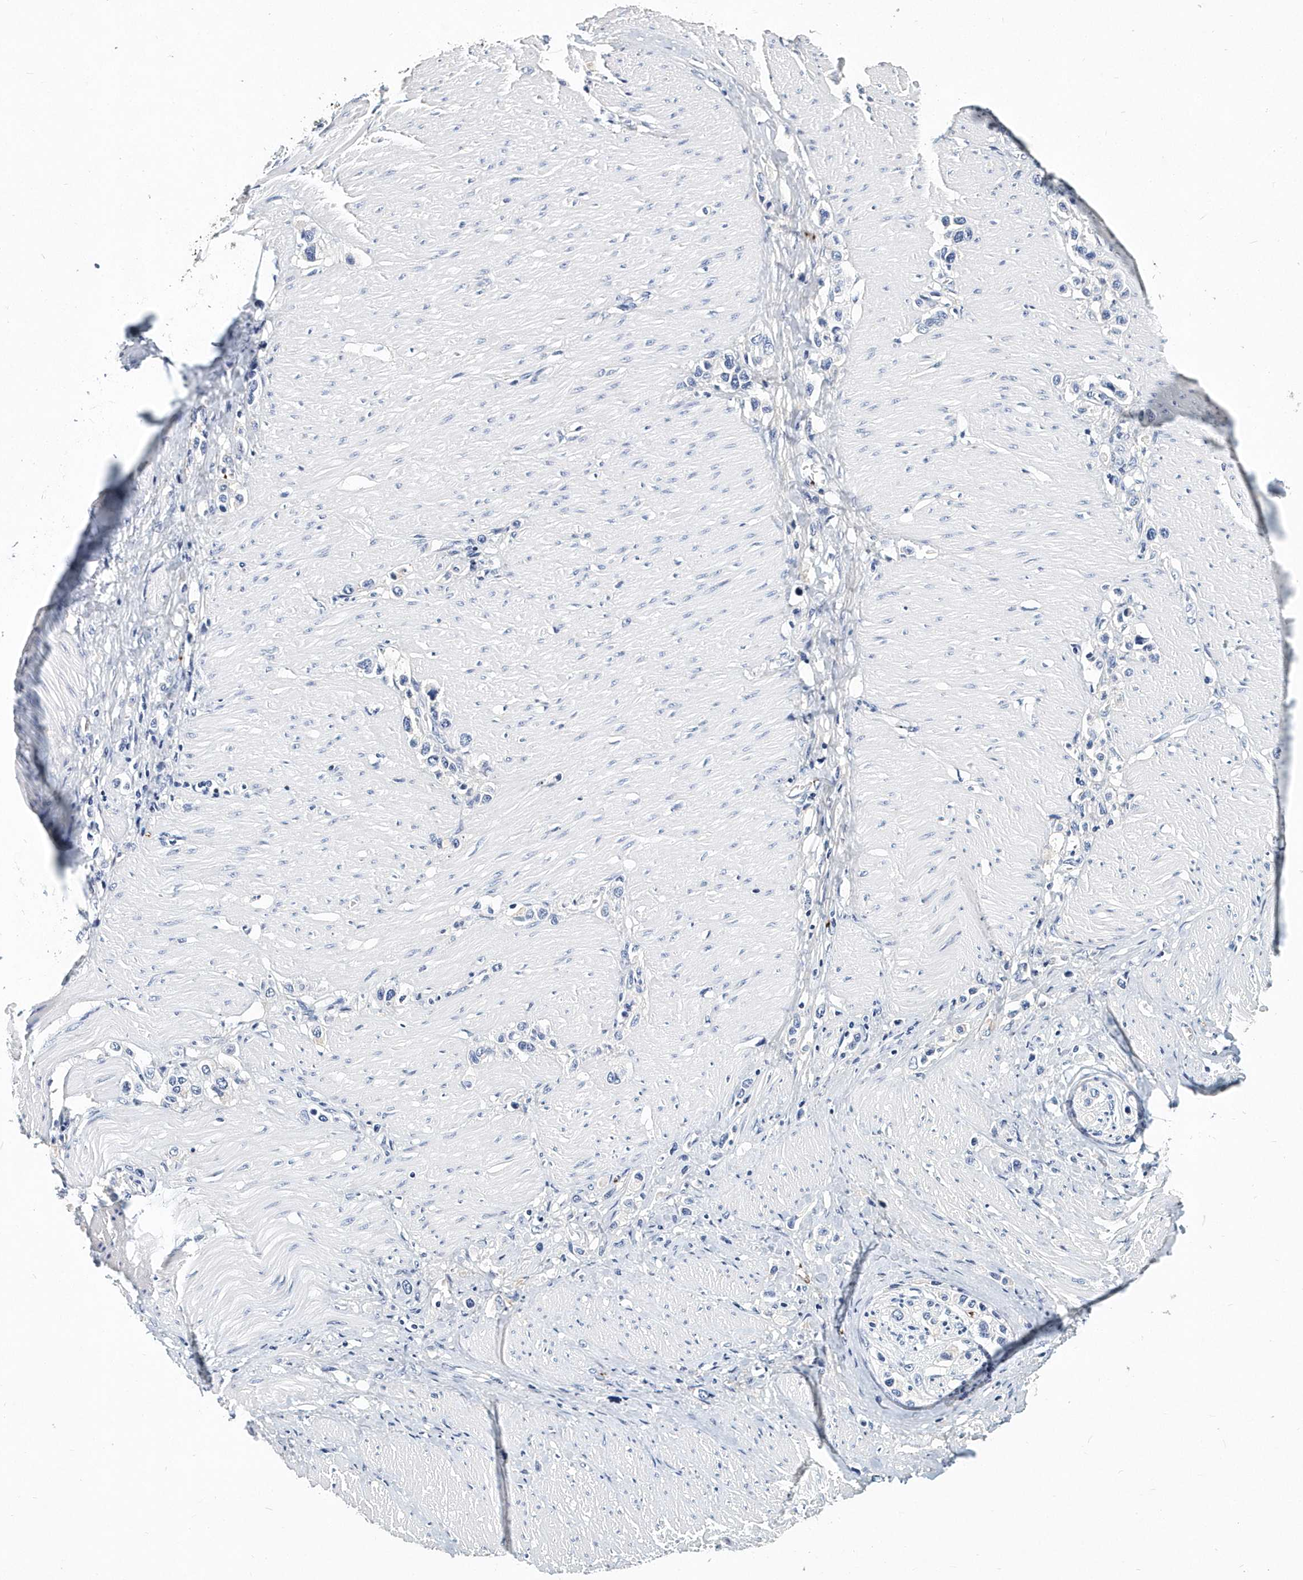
{"staining": {"intensity": "negative", "quantity": "none", "location": "none"}, "tissue": "stomach cancer", "cell_type": "Tumor cells", "image_type": "cancer", "snomed": [{"axis": "morphology", "description": "Normal tissue, NOS"}, {"axis": "morphology", "description": "Adenocarcinoma, NOS"}, {"axis": "topography", "description": "Stomach, upper"}, {"axis": "topography", "description": "Stomach"}], "caption": "Immunohistochemical staining of human stomach cancer exhibits no significant expression in tumor cells.", "gene": "ITGA2B", "patient": {"sex": "female", "age": 65}}